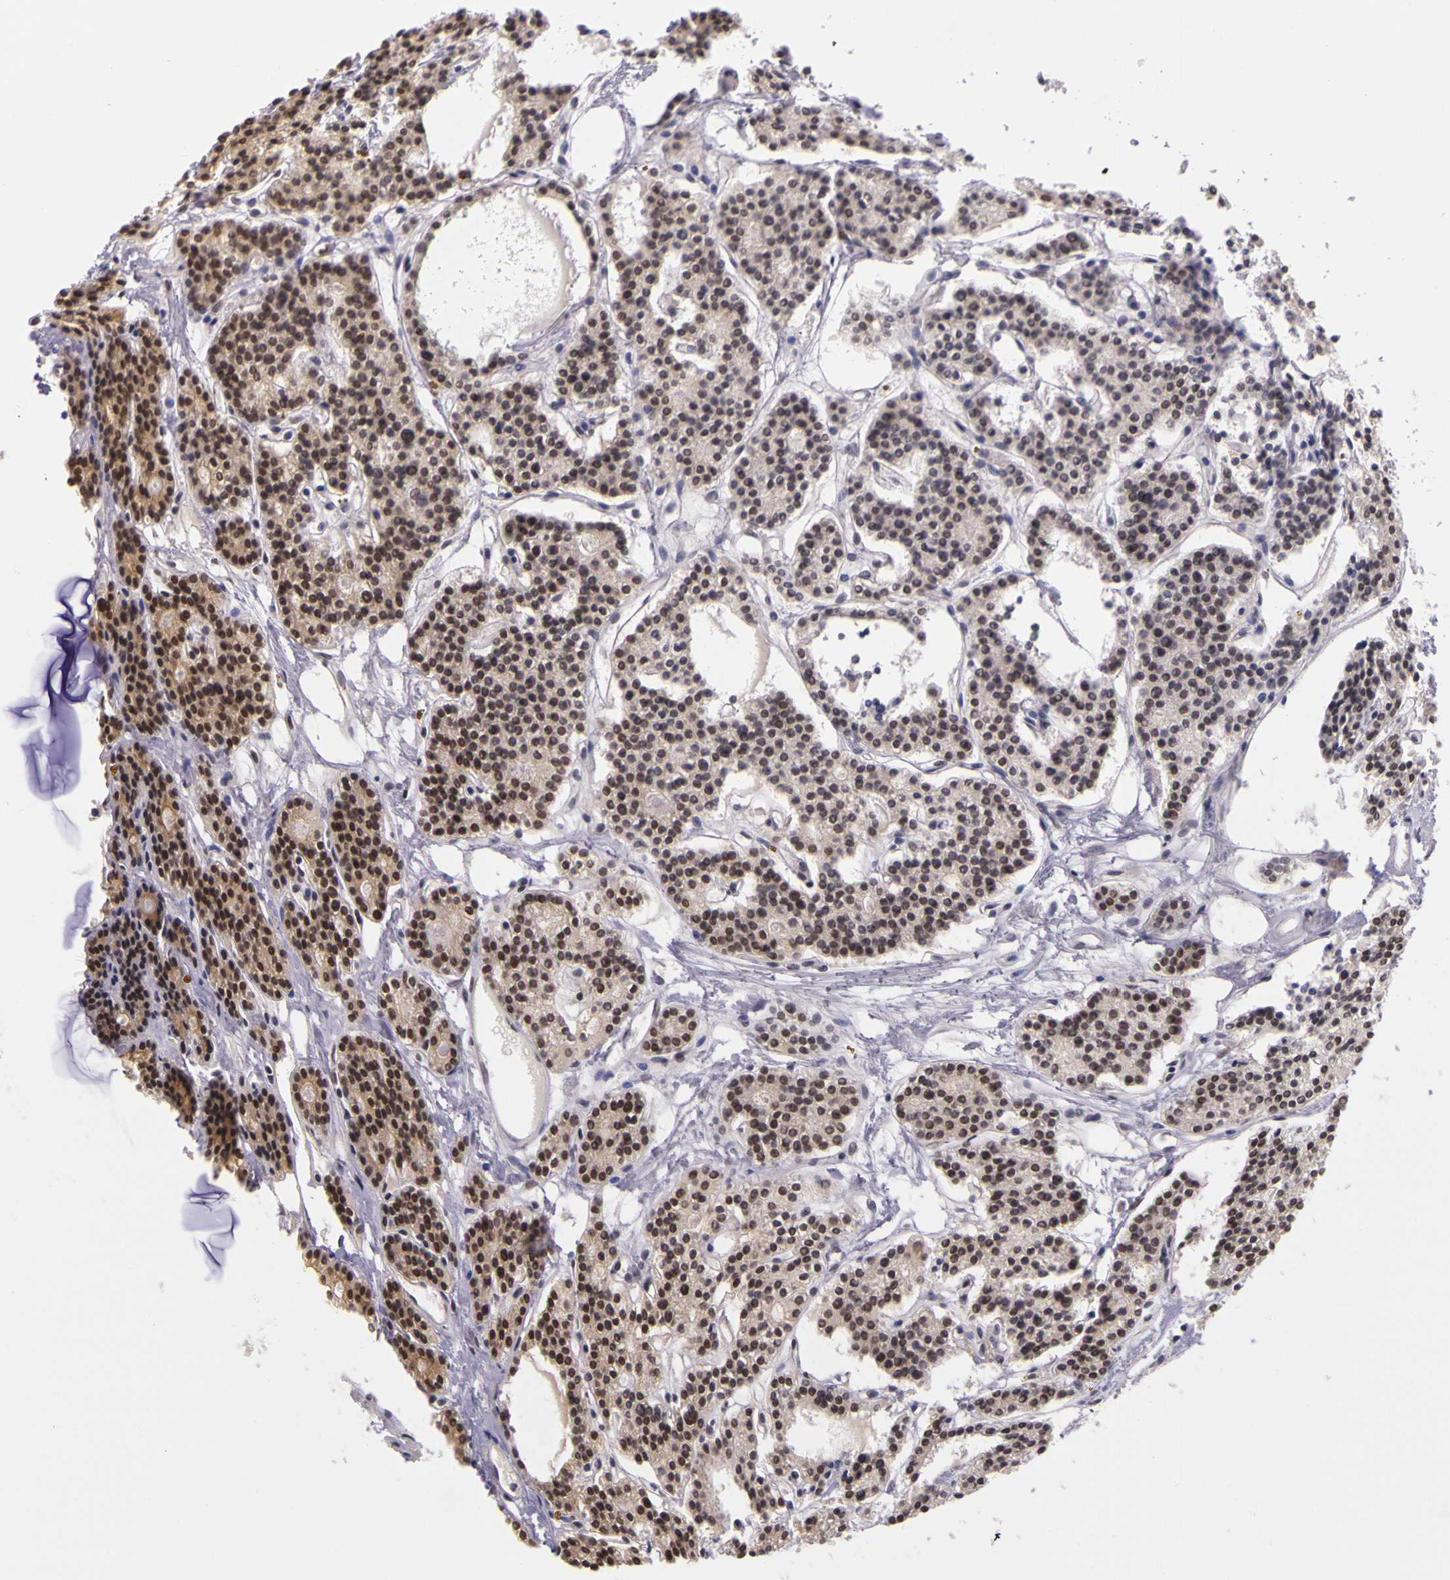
{"staining": {"intensity": "moderate", "quantity": ">75%", "location": "cytoplasmic/membranous"}, "tissue": "parathyroid gland", "cell_type": "Glandular cells", "image_type": "normal", "snomed": [{"axis": "morphology", "description": "Normal tissue, NOS"}, {"axis": "topography", "description": "Parathyroid gland"}], "caption": "Immunohistochemistry (IHC) micrograph of unremarkable parathyroid gland: parathyroid gland stained using IHC shows medium levels of moderate protein expression localized specifically in the cytoplasmic/membranous of glandular cells, appearing as a cytoplasmic/membranous brown color.", "gene": "WDR13", "patient": {"sex": "female", "age": 70}}